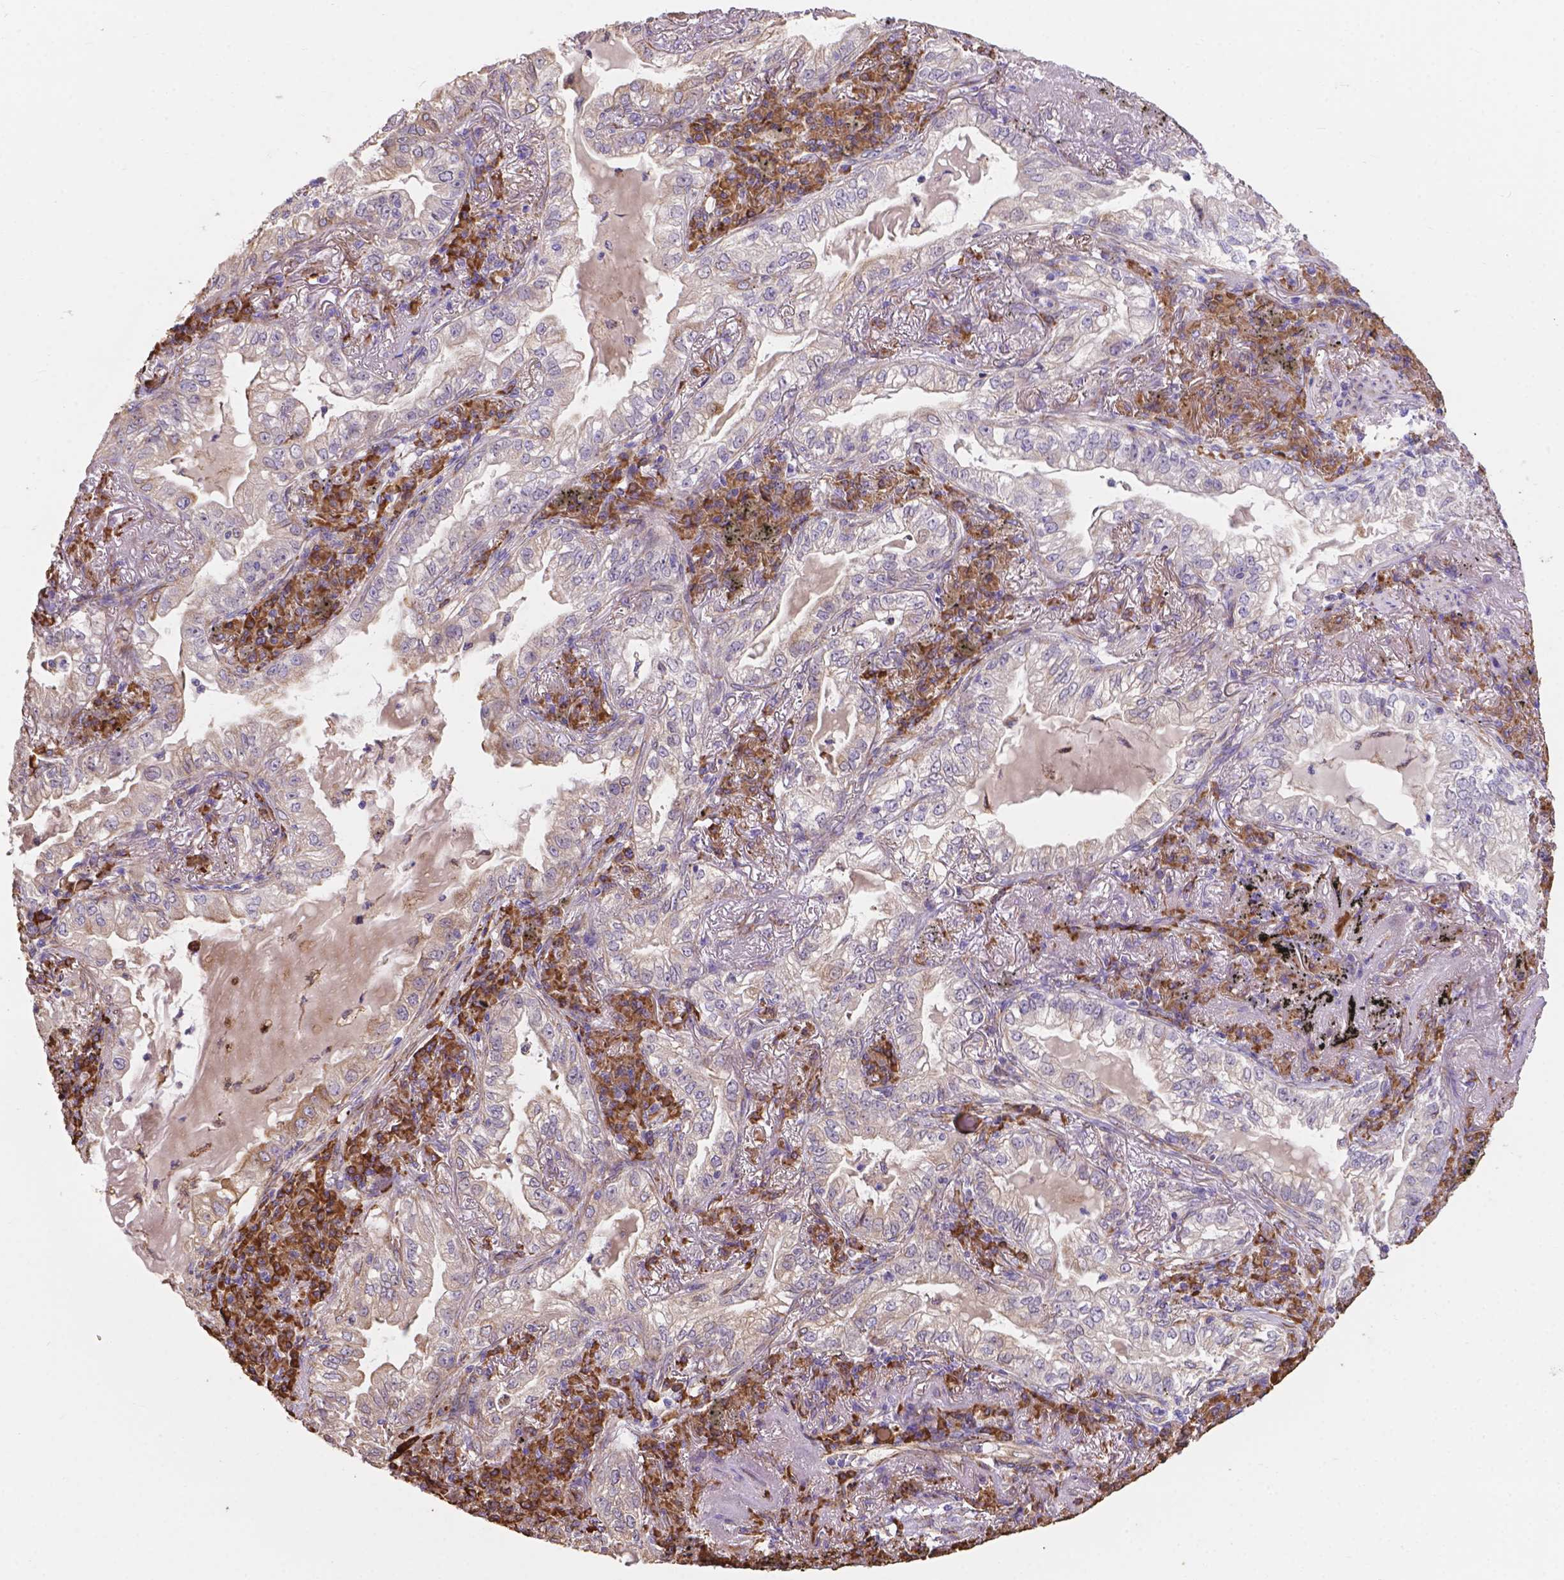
{"staining": {"intensity": "negative", "quantity": "none", "location": "none"}, "tissue": "lung cancer", "cell_type": "Tumor cells", "image_type": "cancer", "snomed": [{"axis": "morphology", "description": "Adenocarcinoma, NOS"}, {"axis": "topography", "description": "Lung"}], "caption": "An IHC micrograph of lung cancer (adenocarcinoma) is shown. There is no staining in tumor cells of lung cancer (adenocarcinoma).", "gene": "IPO11", "patient": {"sex": "female", "age": 73}}